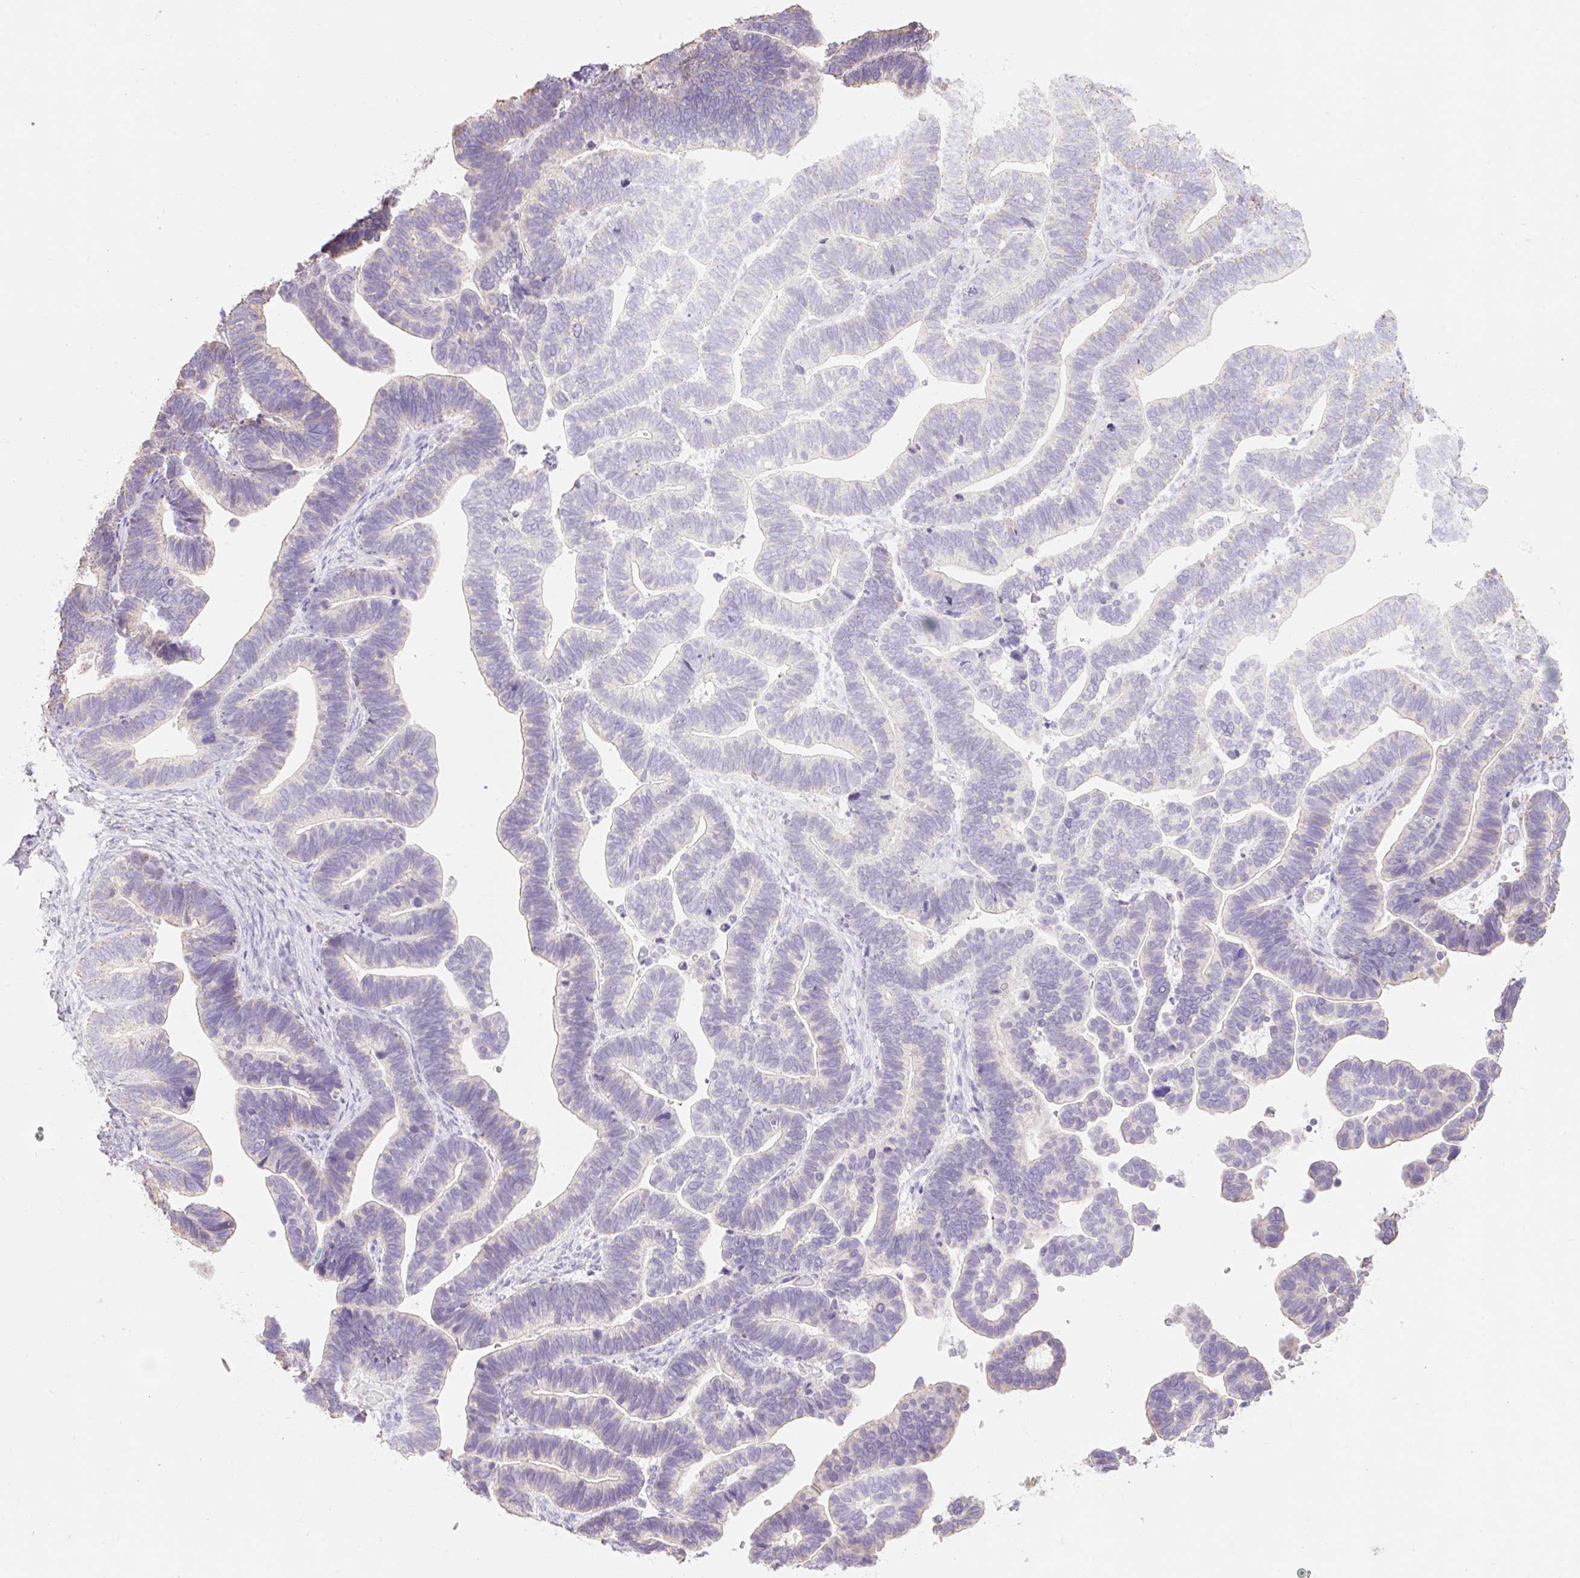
{"staining": {"intensity": "negative", "quantity": "none", "location": "none"}, "tissue": "ovarian cancer", "cell_type": "Tumor cells", "image_type": "cancer", "snomed": [{"axis": "morphology", "description": "Cystadenocarcinoma, serous, NOS"}, {"axis": "topography", "description": "Ovary"}], "caption": "The image reveals no staining of tumor cells in ovarian cancer (serous cystadenocarcinoma). Nuclei are stained in blue.", "gene": "DHX35", "patient": {"sex": "female", "age": 56}}